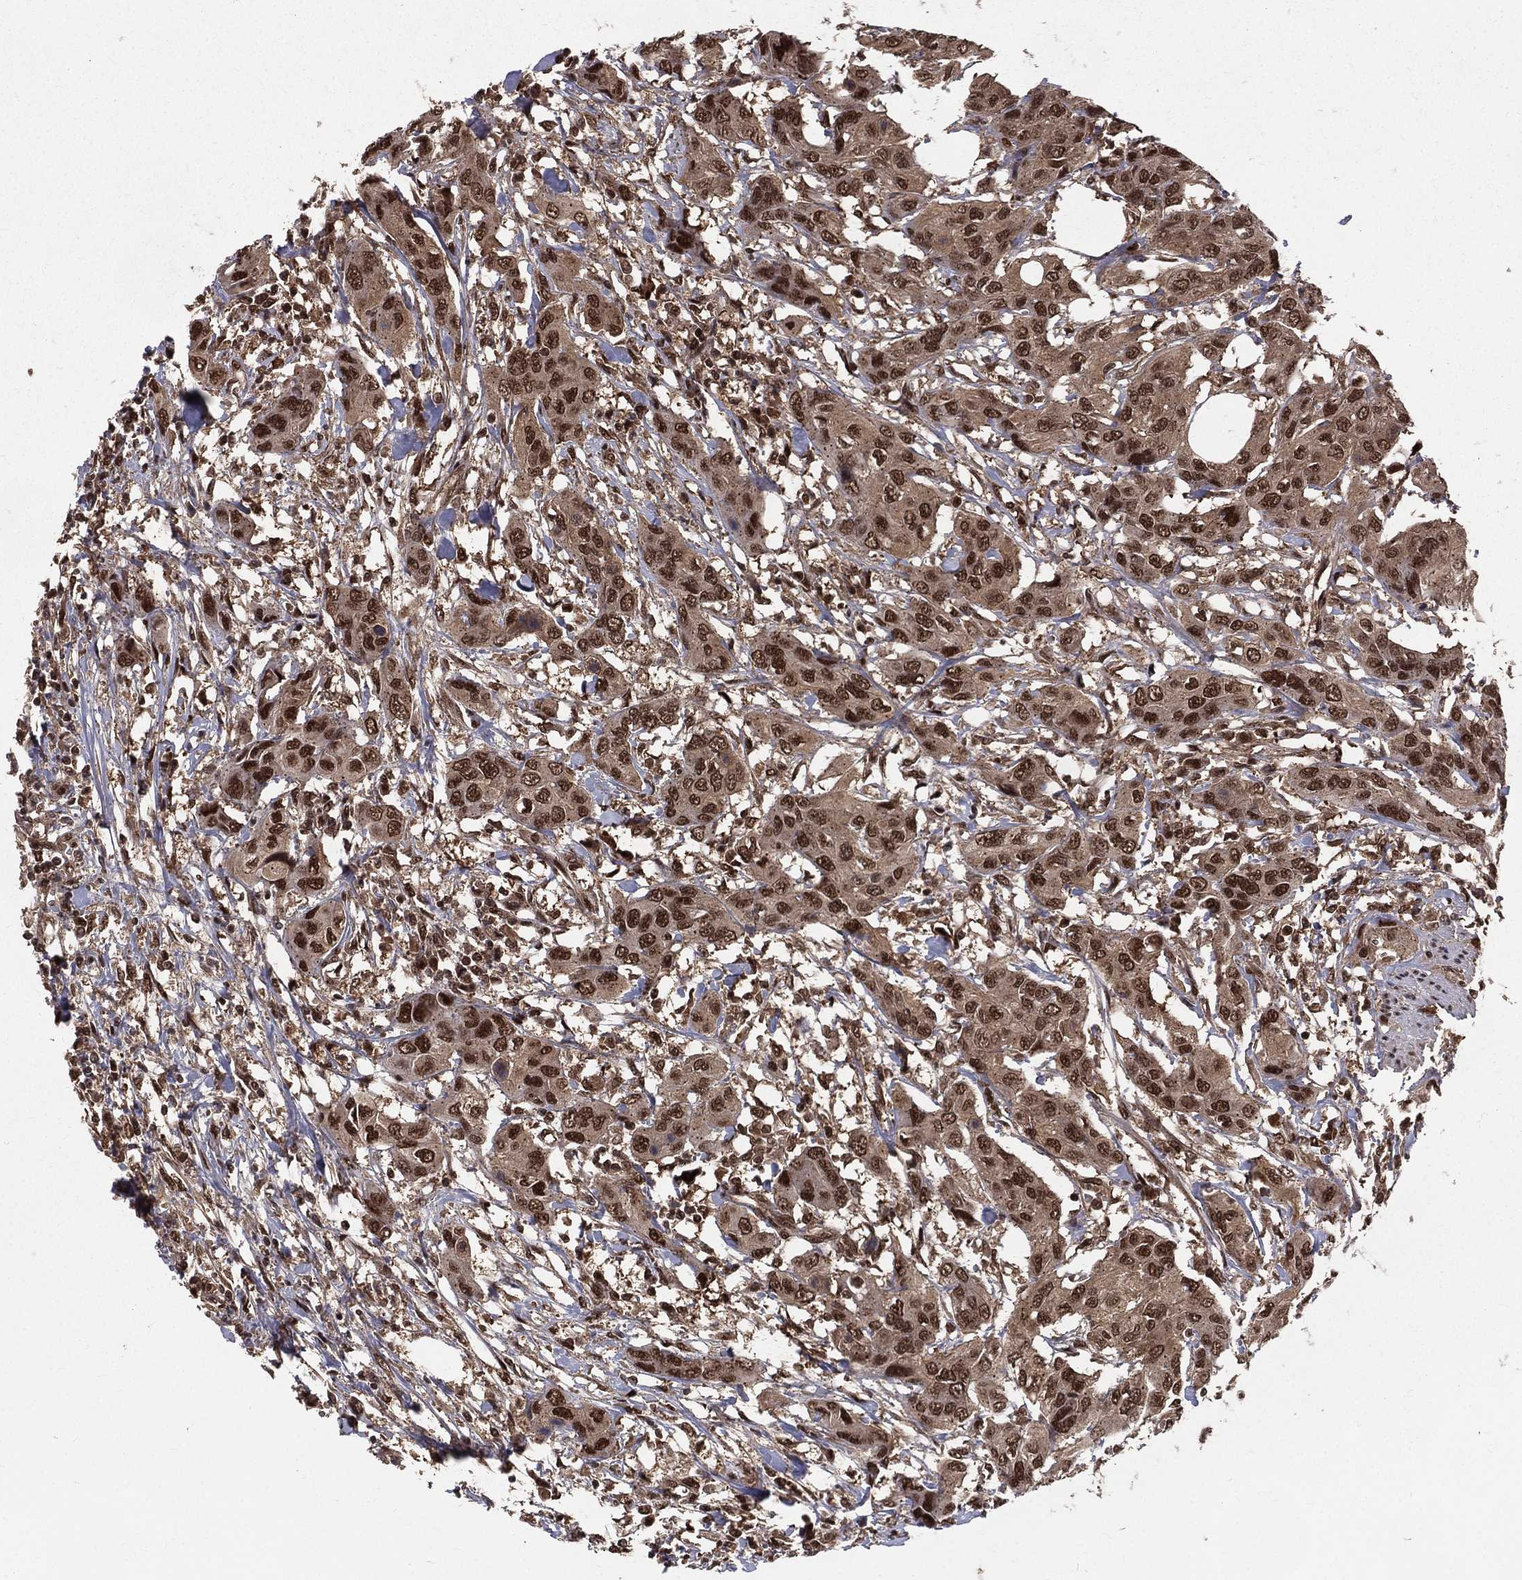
{"staining": {"intensity": "strong", "quantity": ">75%", "location": "nuclear"}, "tissue": "urothelial cancer", "cell_type": "Tumor cells", "image_type": "cancer", "snomed": [{"axis": "morphology", "description": "Urothelial carcinoma, NOS"}, {"axis": "morphology", "description": "Urothelial carcinoma, High grade"}, {"axis": "topography", "description": "Urinary bladder"}], "caption": "Tumor cells show high levels of strong nuclear staining in about >75% of cells in transitional cell carcinoma.", "gene": "COPS4", "patient": {"sex": "male", "age": 63}}